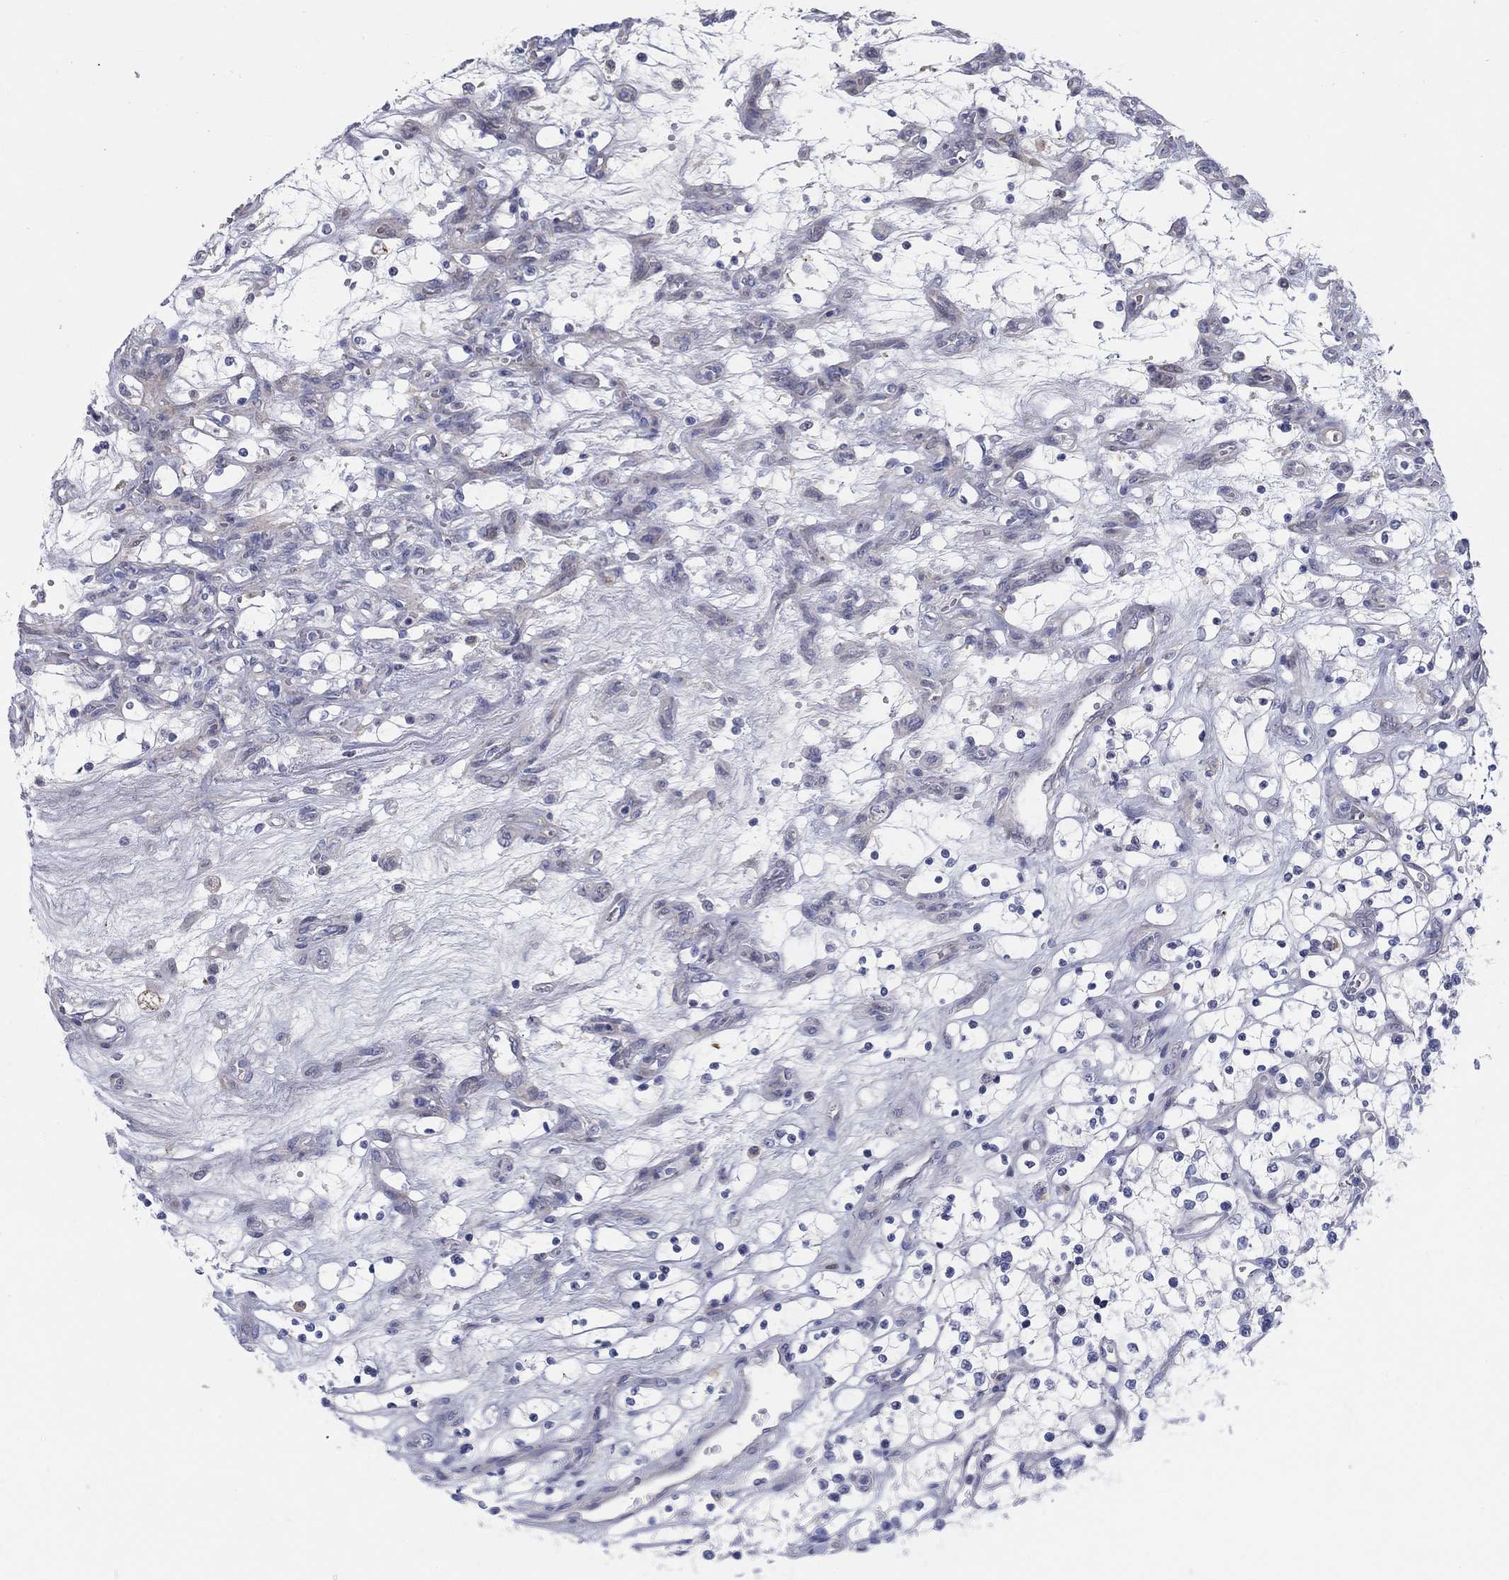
{"staining": {"intensity": "negative", "quantity": "none", "location": "none"}, "tissue": "renal cancer", "cell_type": "Tumor cells", "image_type": "cancer", "snomed": [{"axis": "morphology", "description": "Adenocarcinoma, NOS"}, {"axis": "topography", "description": "Kidney"}], "caption": "Renal cancer was stained to show a protein in brown. There is no significant expression in tumor cells.", "gene": "HEATR4", "patient": {"sex": "female", "age": 69}}